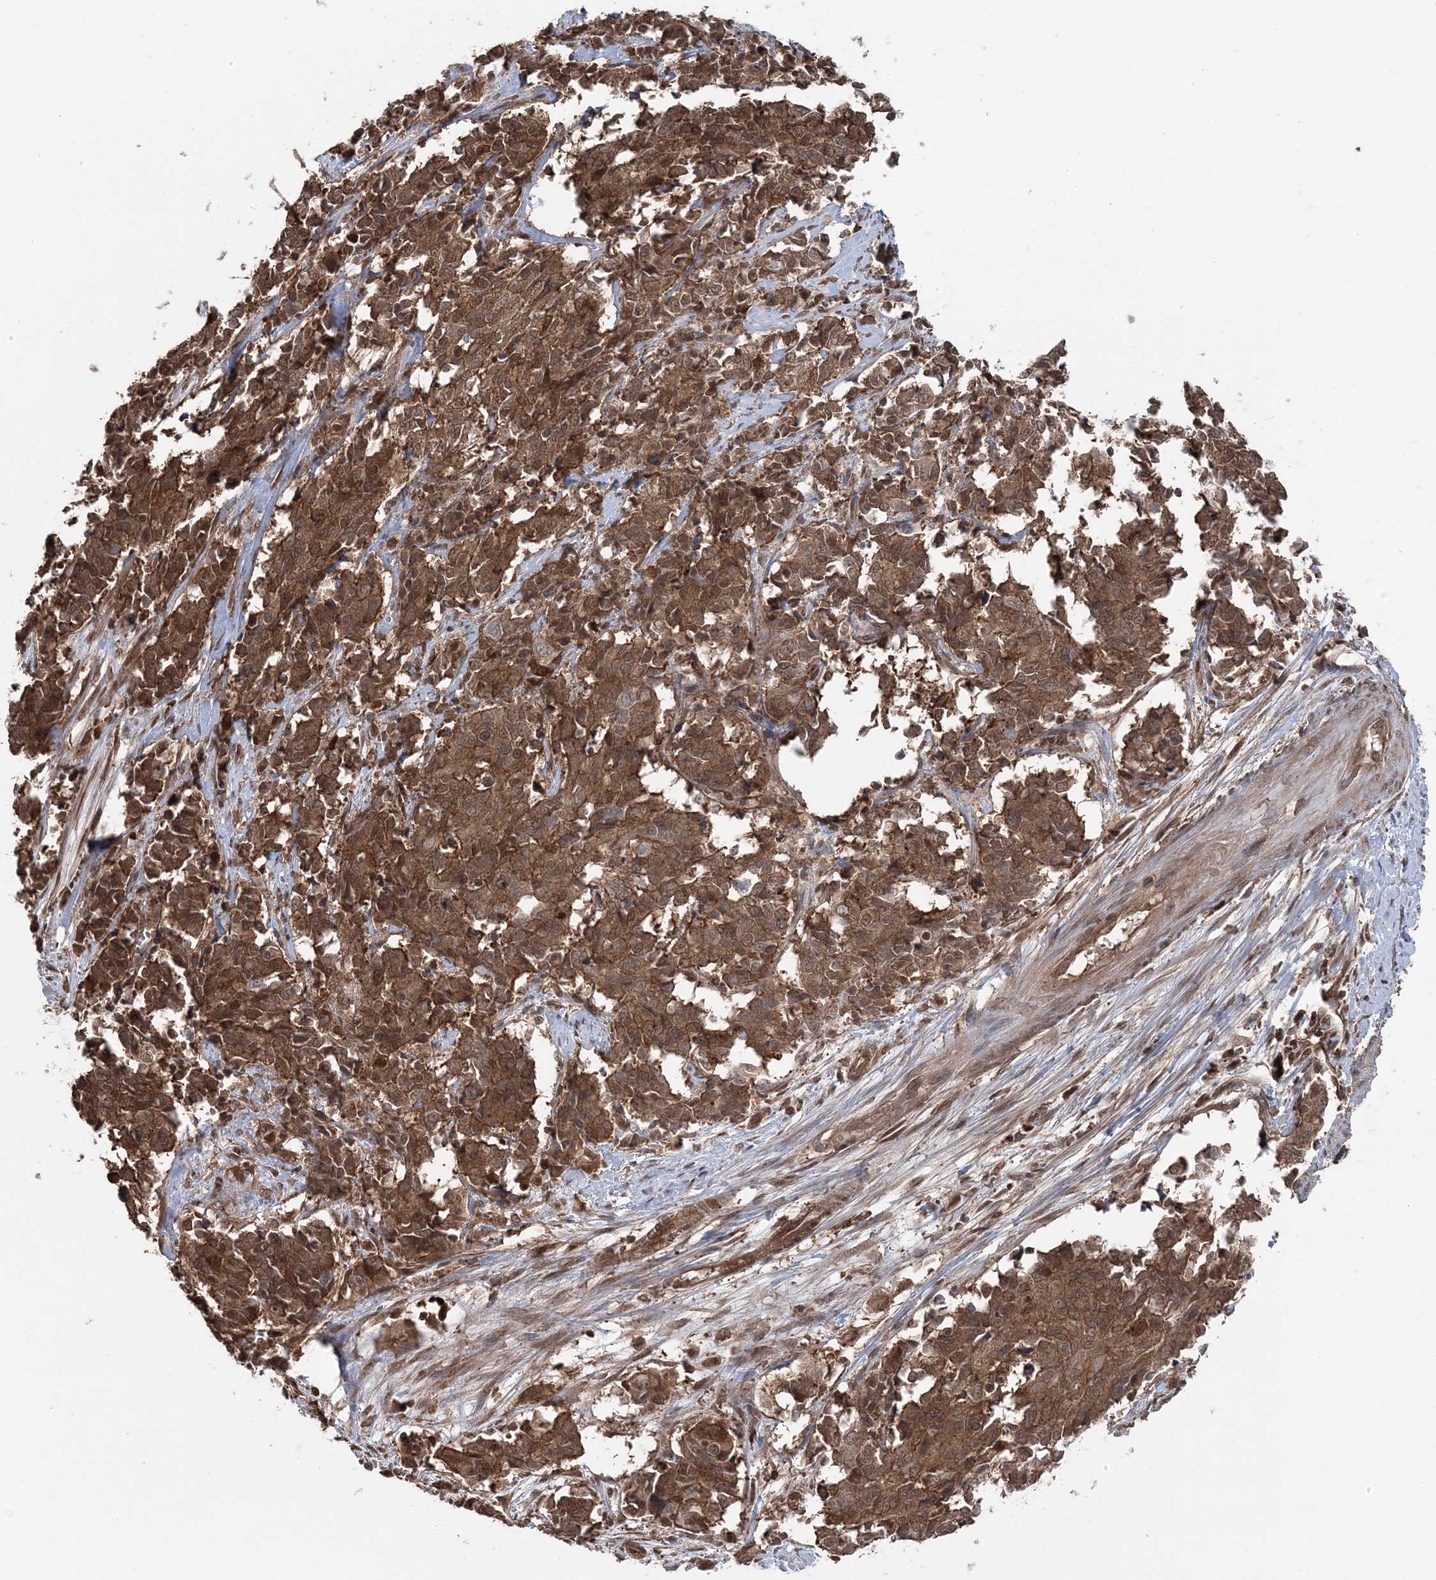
{"staining": {"intensity": "moderate", "quantity": ">75%", "location": "cytoplasmic/membranous"}, "tissue": "cervical cancer", "cell_type": "Tumor cells", "image_type": "cancer", "snomed": [{"axis": "morphology", "description": "Normal tissue, NOS"}, {"axis": "morphology", "description": "Squamous cell carcinoma, NOS"}, {"axis": "topography", "description": "Cervix"}], "caption": "An IHC photomicrograph of tumor tissue is shown. Protein staining in brown shows moderate cytoplasmic/membranous positivity in cervical cancer (squamous cell carcinoma) within tumor cells.", "gene": "MAPK1IP1L", "patient": {"sex": "female", "age": 35}}